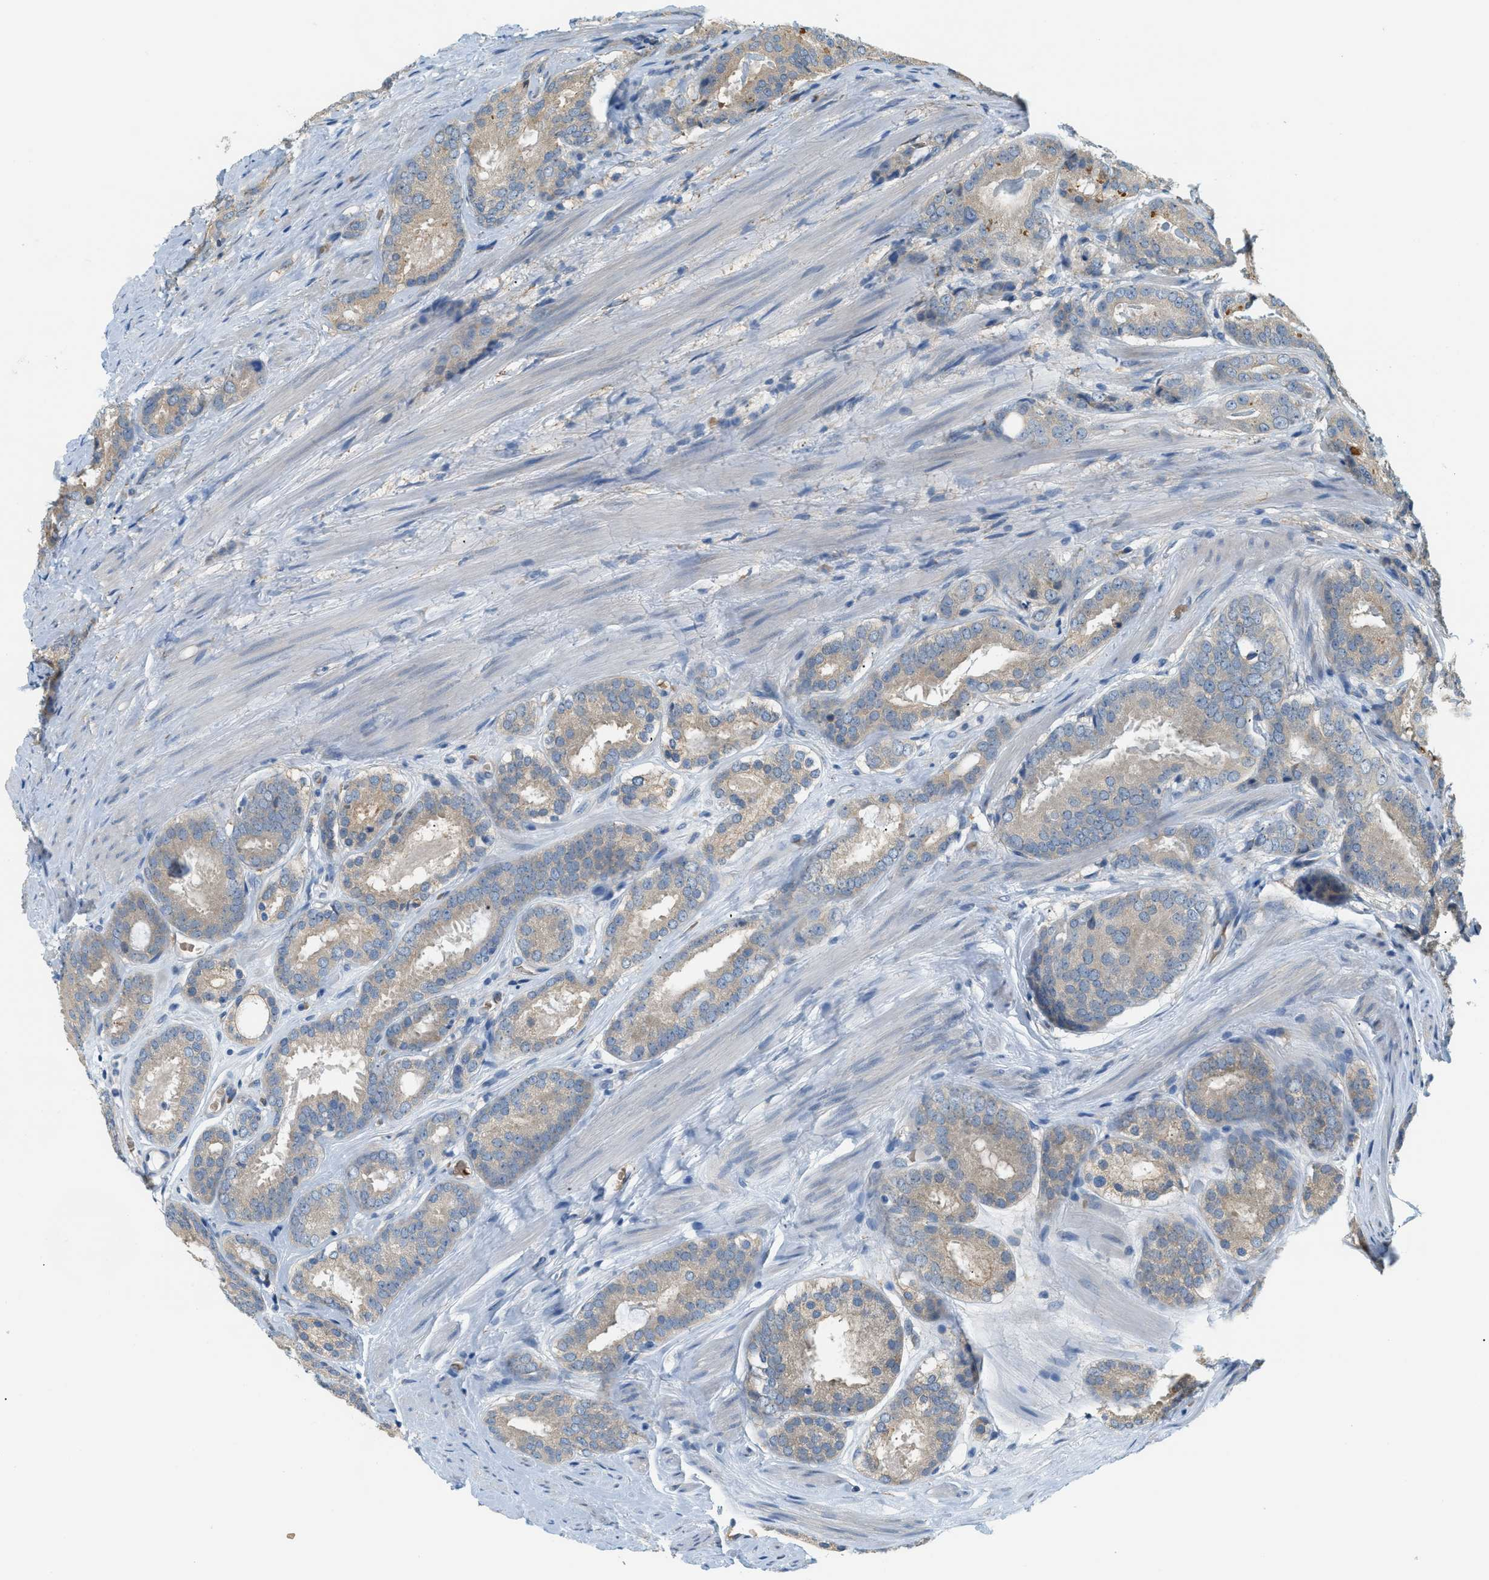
{"staining": {"intensity": "weak", "quantity": ">75%", "location": "cytoplasmic/membranous"}, "tissue": "prostate cancer", "cell_type": "Tumor cells", "image_type": "cancer", "snomed": [{"axis": "morphology", "description": "Adenocarcinoma, Low grade"}, {"axis": "topography", "description": "Prostate"}], "caption": "Weak cytoplasmic/membranous staining for a protein is identified in approximately >75% of tumor cells of prostate cancer using immunohistochemistry (IHC).", "gene": "CYTH2", "patient": {"sex": "male", "age": 69}}